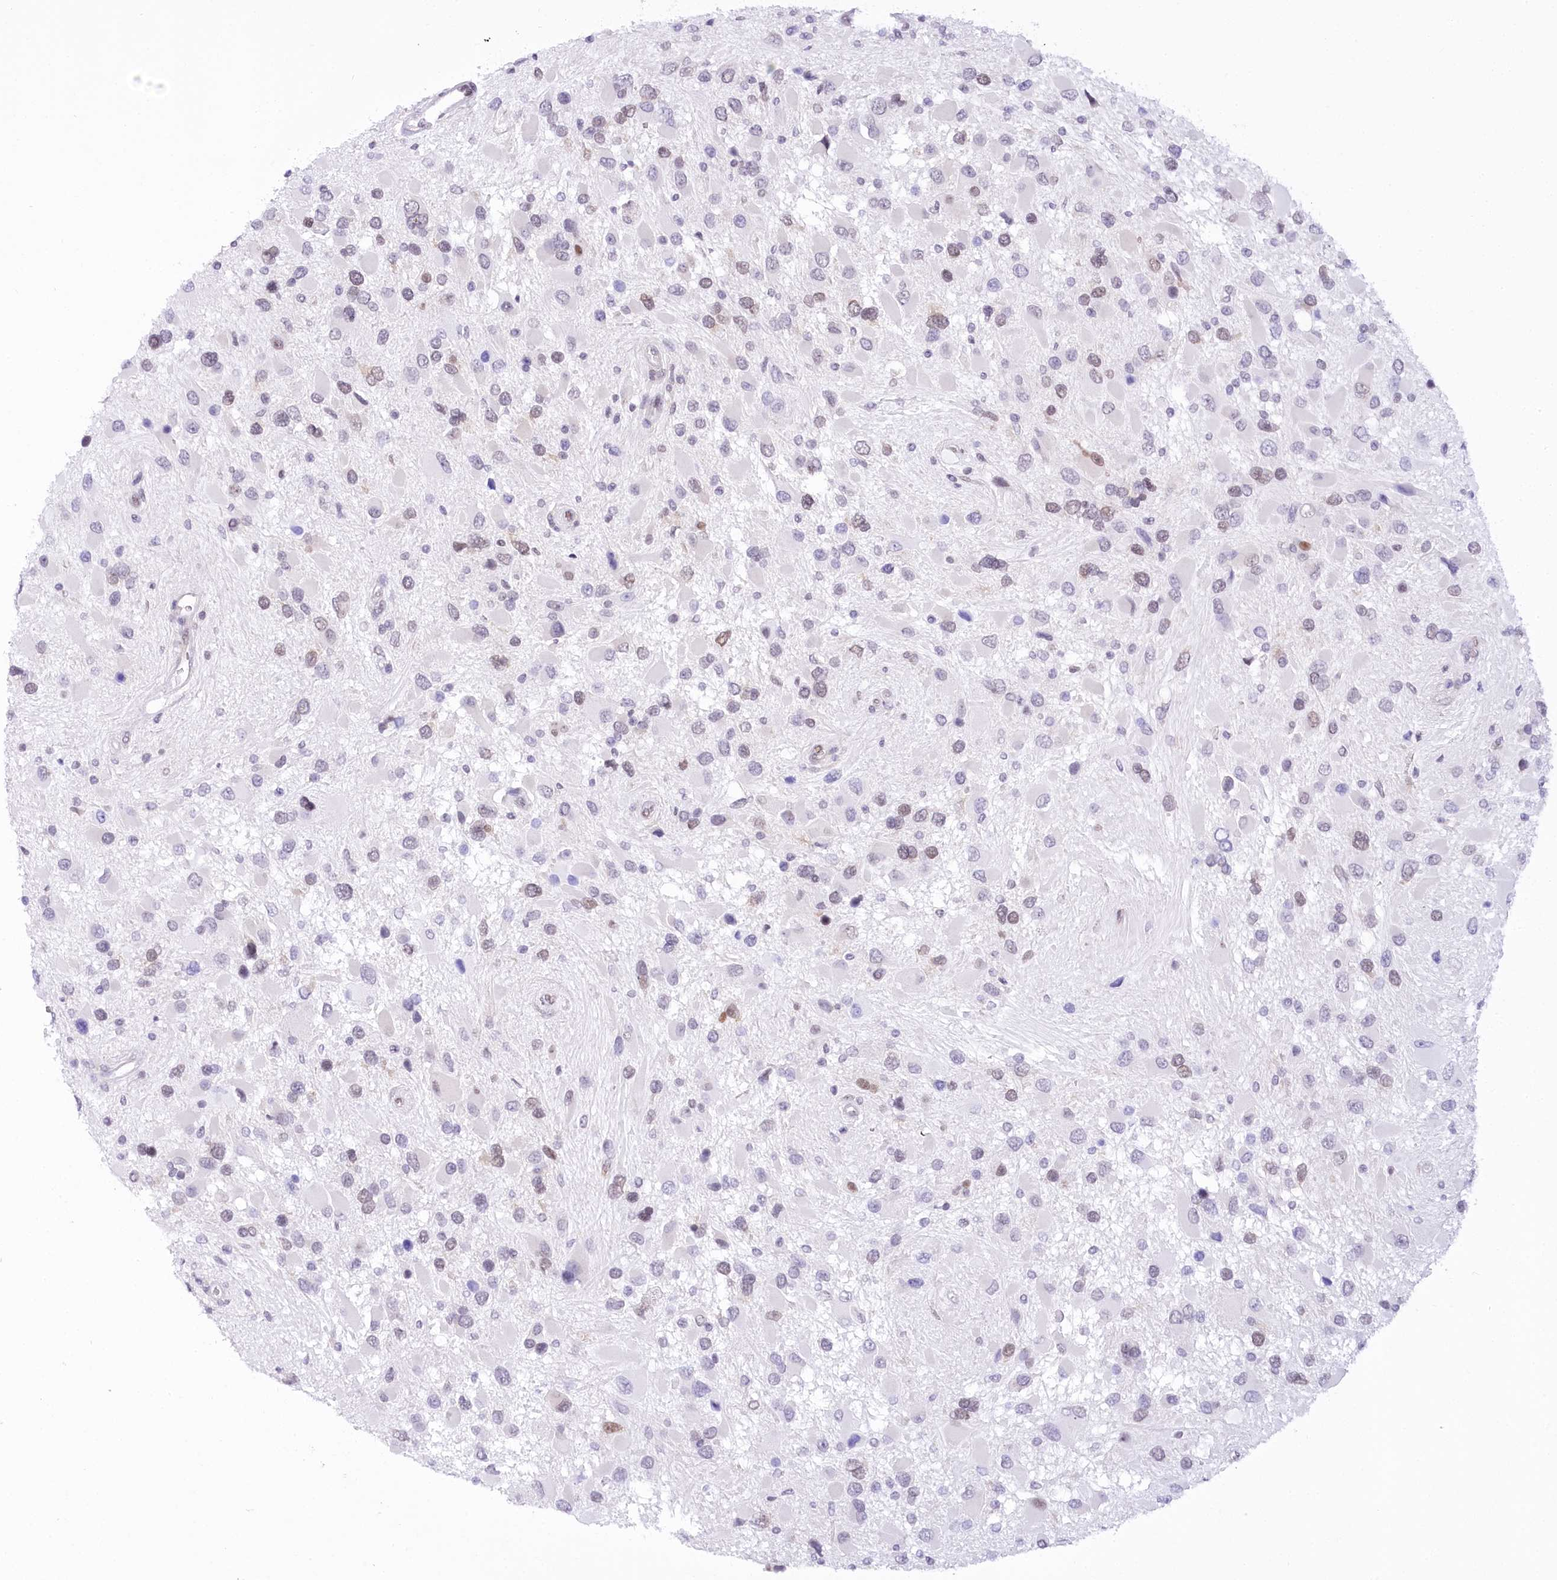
{"staining": {"intensity": "negative", "quantity": "none", "location": "none"}, "tissue": "glioma", "cell_type": "Tumor cells", "image_type": "cancer", "snomed": [{"axis": "morphology", "description": "Glioma, malignant, High grade"}, {"axis": "topography", "description": "Brain"}], "caption": "Tumor cells show no significant expression in glioma.", "gene": "HNRNPA0", "patient": {"sex": "male", "age": 53}}